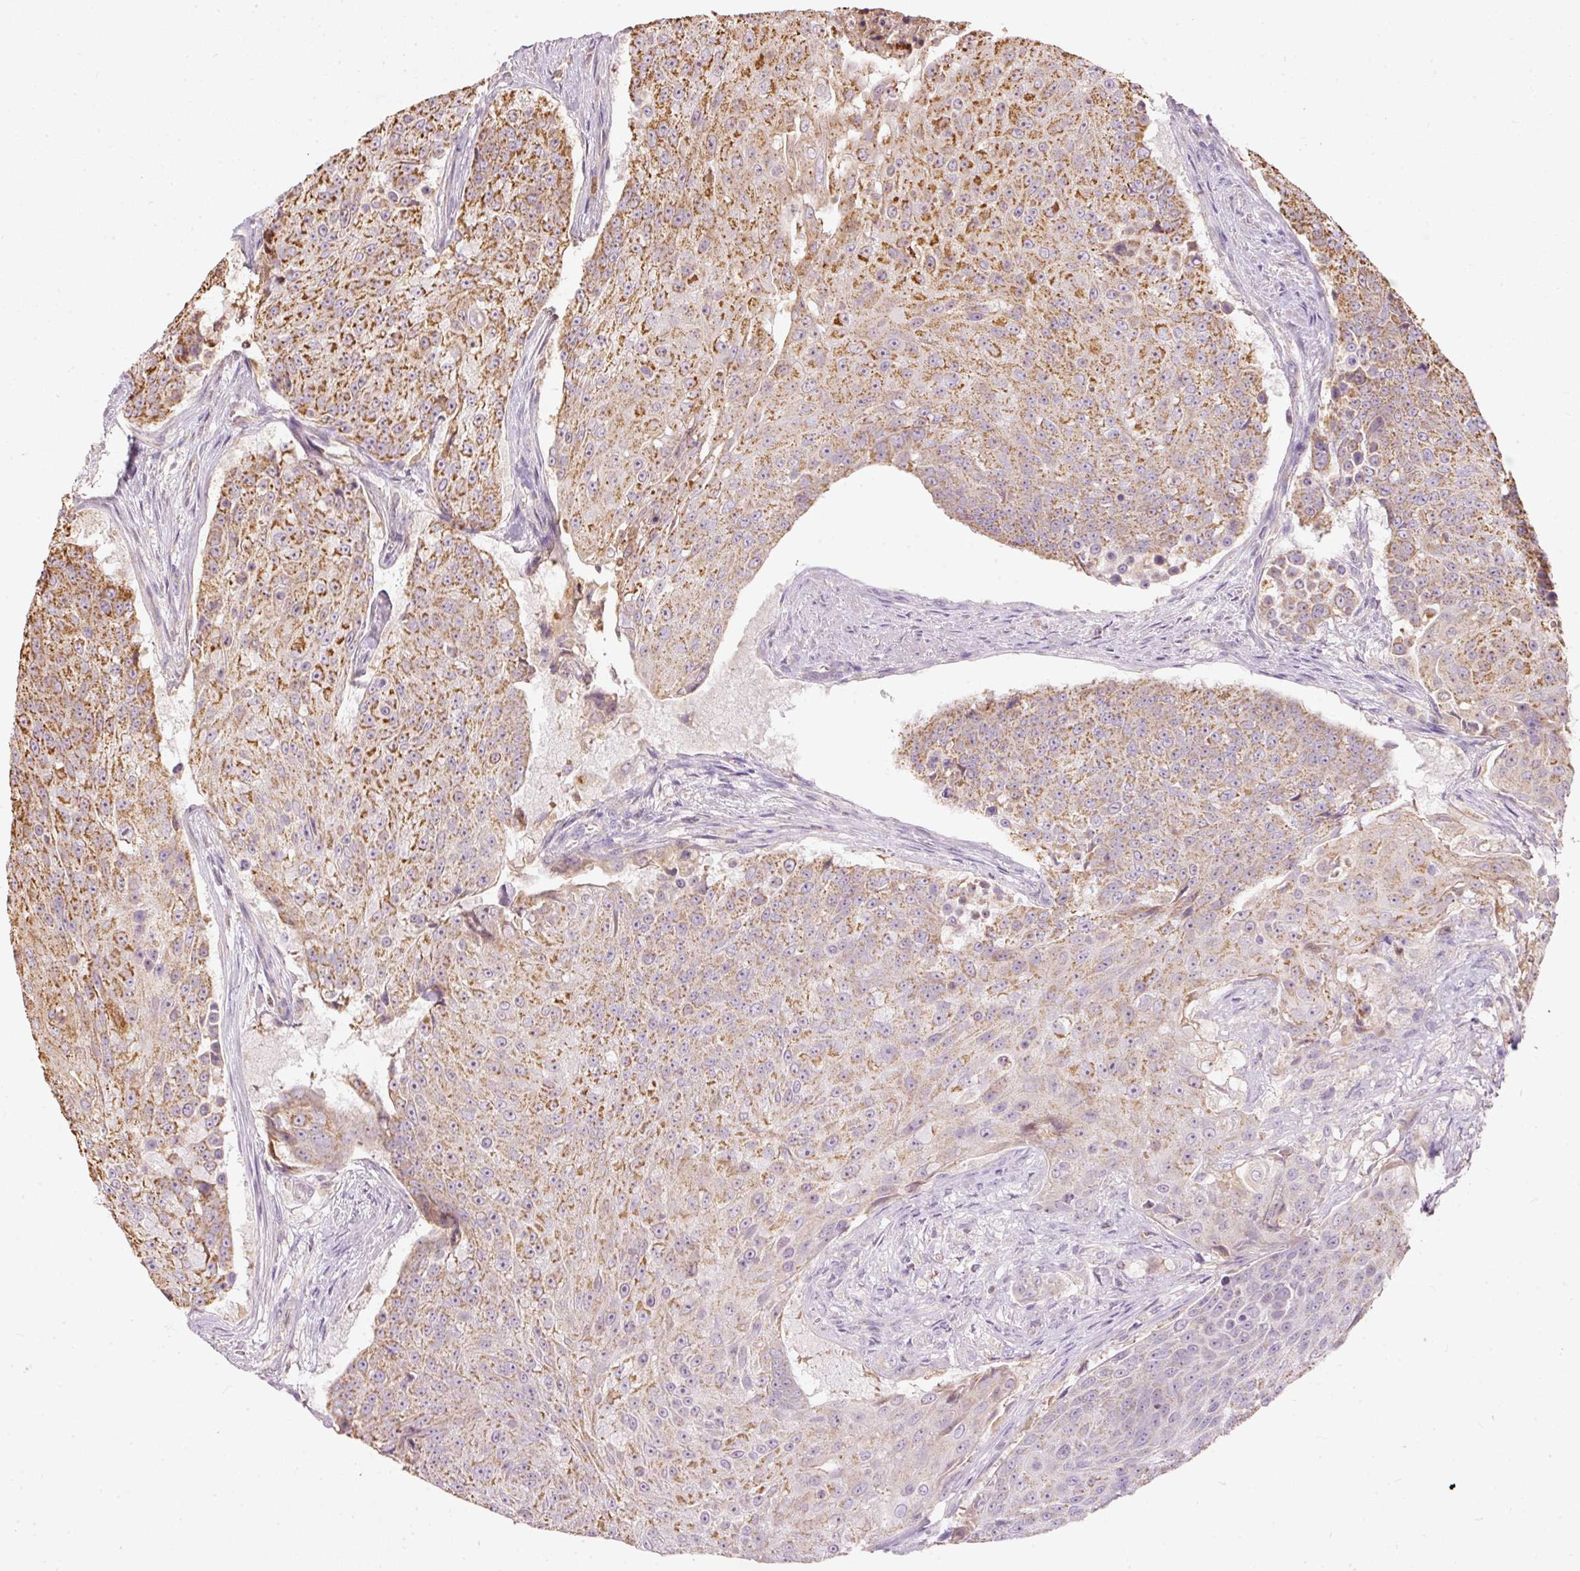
{"staining": {"intensity": "moderate", "quantity": "25%-75%", "location": "cytoplasmic/membranous"}, "tissue": "urothelial cancer", "cell_type": "Tumor cells", "image_type": "cancer", "snomed": [{"axis": "morphology", "description": "Urothelial carcinoma, High grade"}, {"axis": "topography", "description": "Urinary bladder"}], "caption": "Protein staining of high-grade urothelial carcinoma tissue displays moderate cytoplasmic/membranous positivity in approximately 25%-75% of tumor cells.", "gene": "PSENEN", "patient": {"sex": "female", "age": 63}}